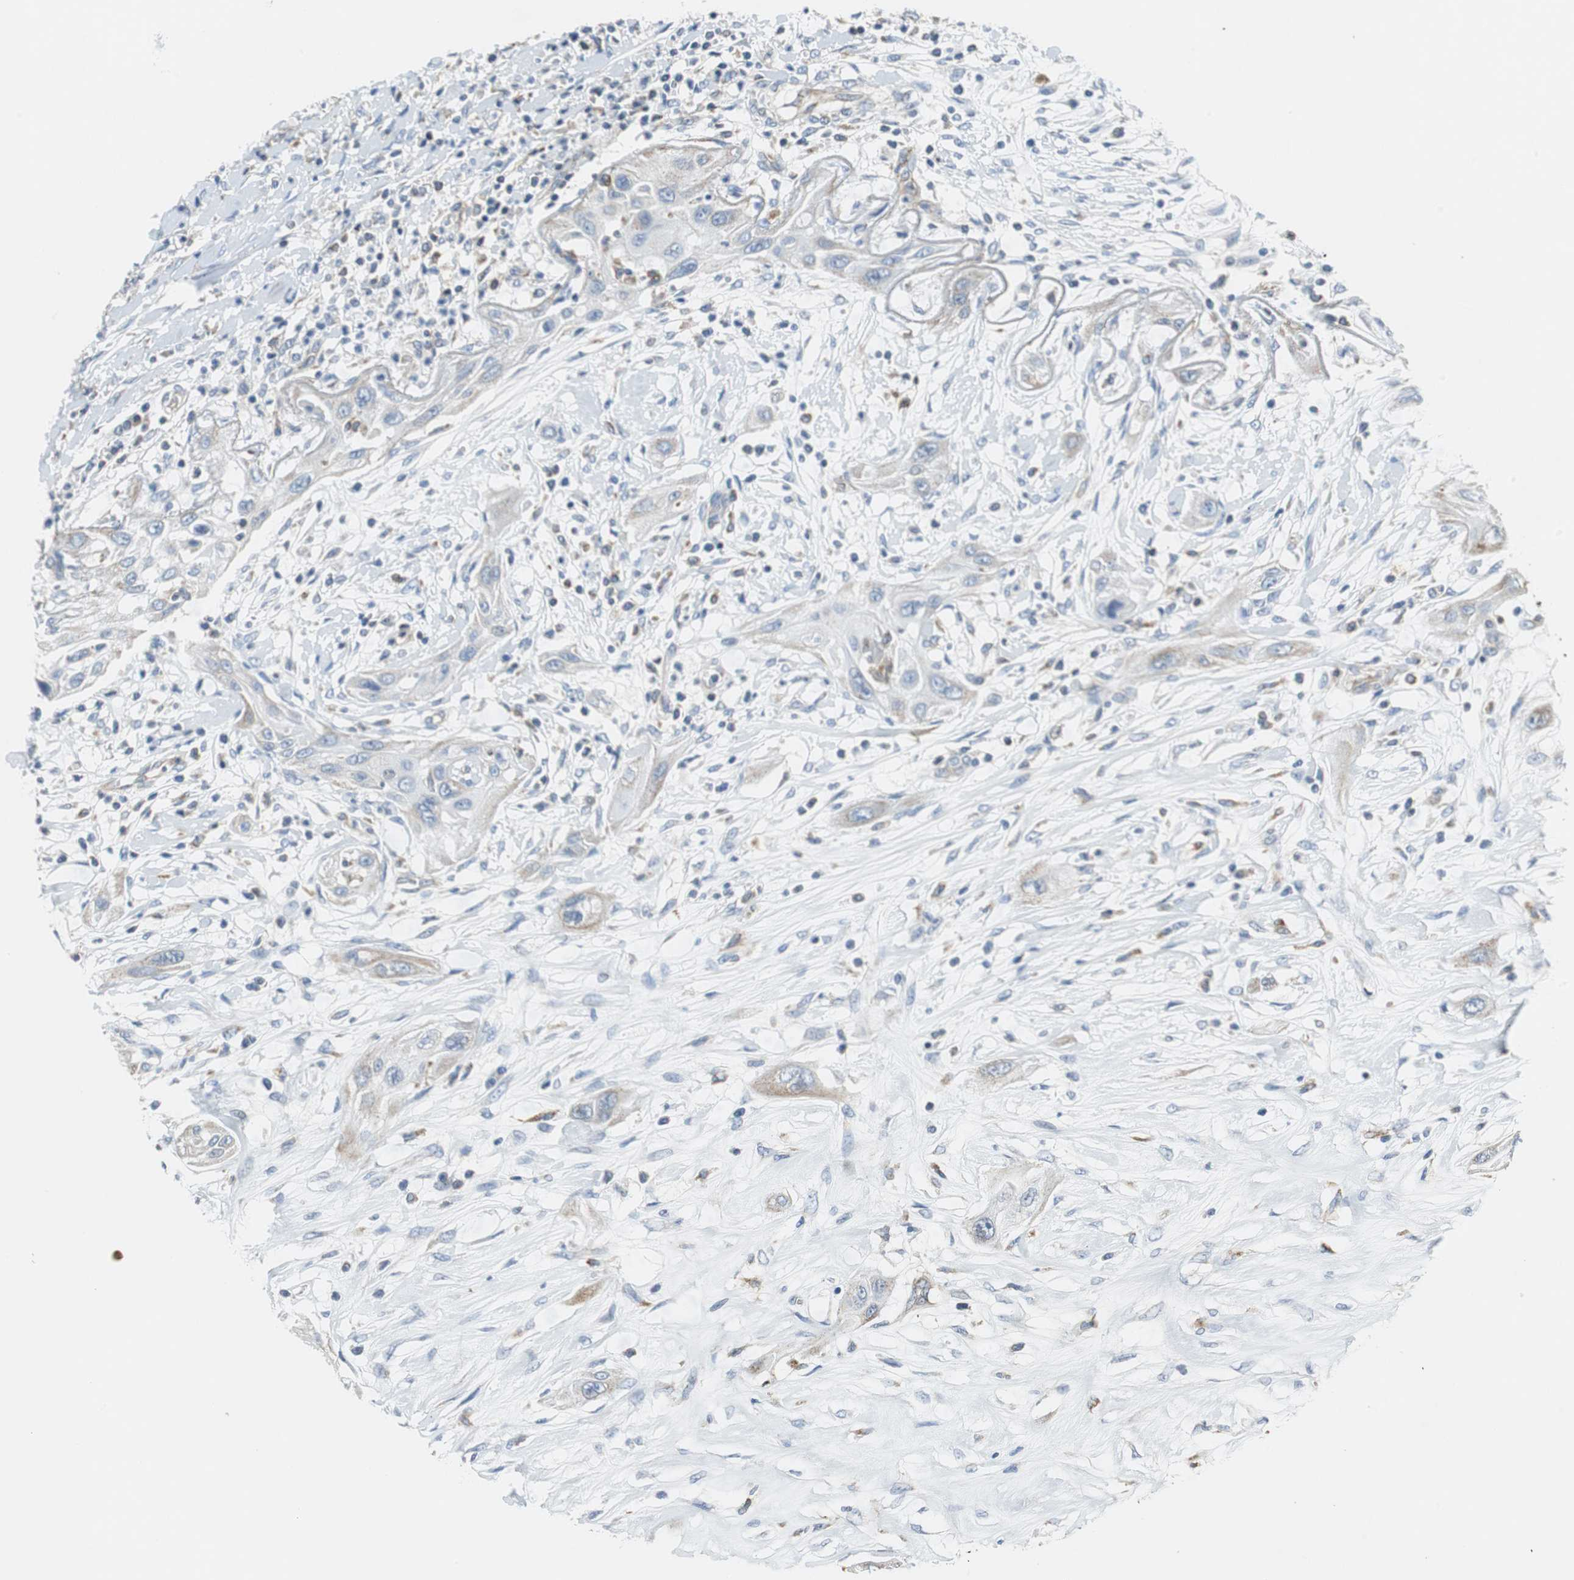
{"staining": {"intensity": "weak", "quantity": "25%-75%", "location": "cytoplasmic/membranous"}, "tissue": "lung cancer", "cell_type": "Tumor cells", "image_type": "cancer", "snomed": [{"axis": "morphology", "description": "Squamous cell carcinoma, NOS"}, {"axis": "topography", "description": "Lung"}], "caption": "The photomicrograph exhibits a brown stain indicating the presence of a protein in the cytoplasmic/membranous of tumor cells in lung squamous cell carcinoma.", "gene": "GSTK1", "patient": {"sex": "female", "age": 47}}